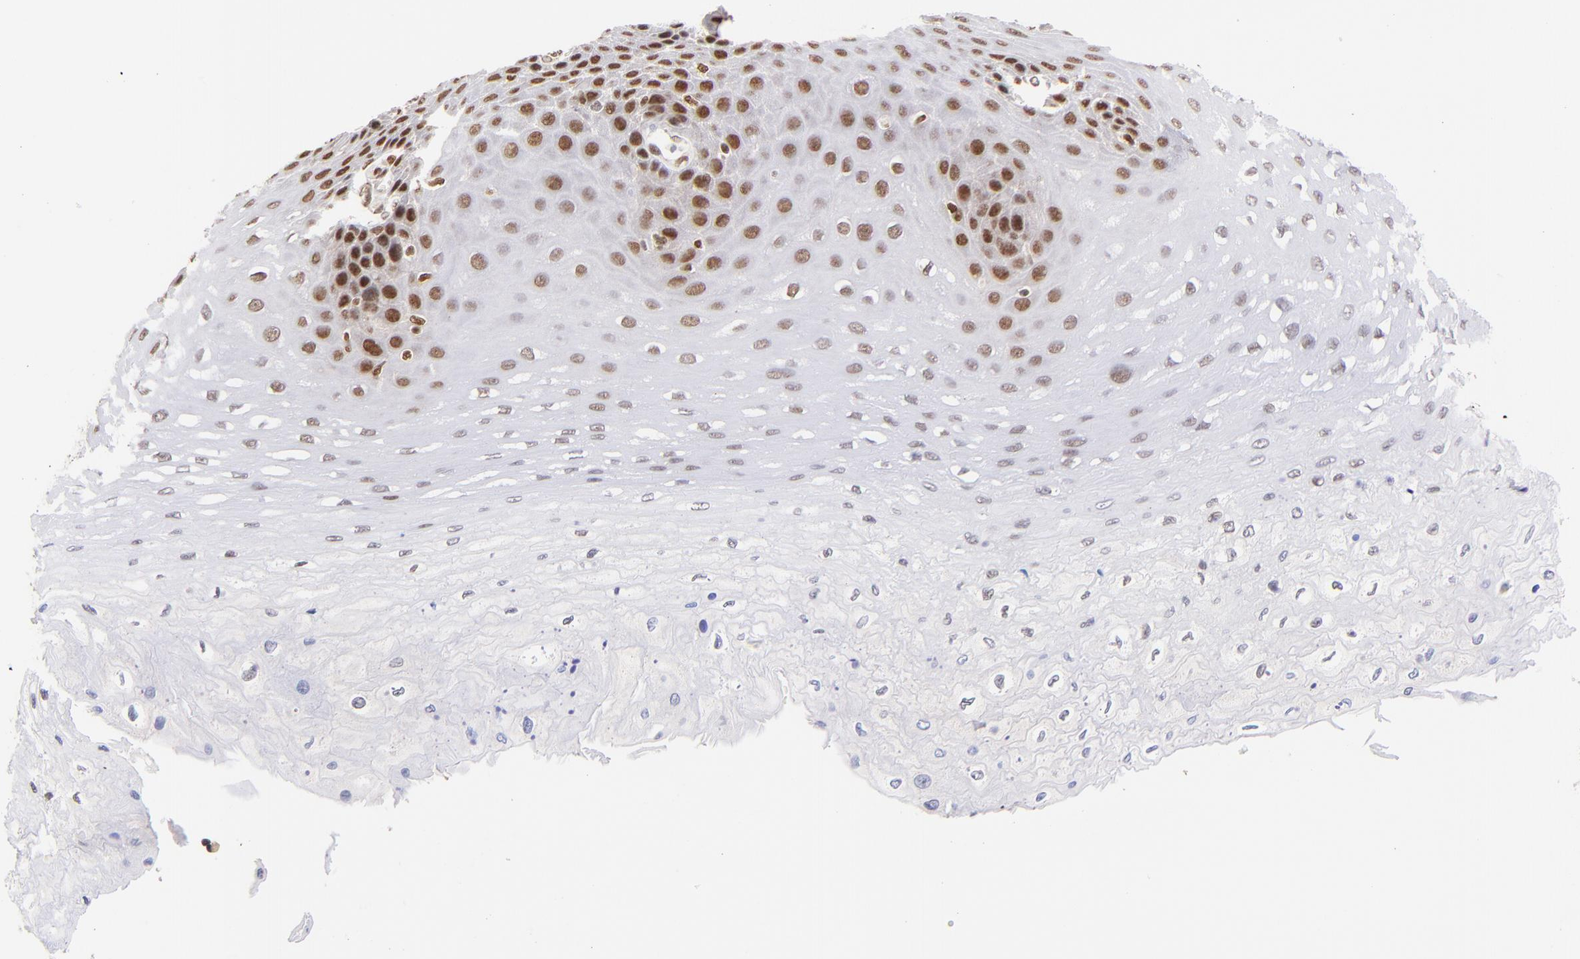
{"staining": {"intensity": "moderate", "quantity": "25%-75%", "location": "nuclear"}, "tissue": "esophagus", "cell_type": "Squamous epithelial cells", "image_type": "normal", "snomed": [{"axis": "morphology", "description": "Normal tissue, NOS"}, {"axis": "topography", "description": "Esophagus"}], "caption": "The micrograph exhibits immunohistochemical staining of normal esophagus. There is moderate nuclear expression is seen in about 25%-75% of squamous epithelial cells. (DAB IHC with brightfield microscopy, high magnification).", "gene": "MIDEAS", "patient": {"sex": "female", "age": 72}}